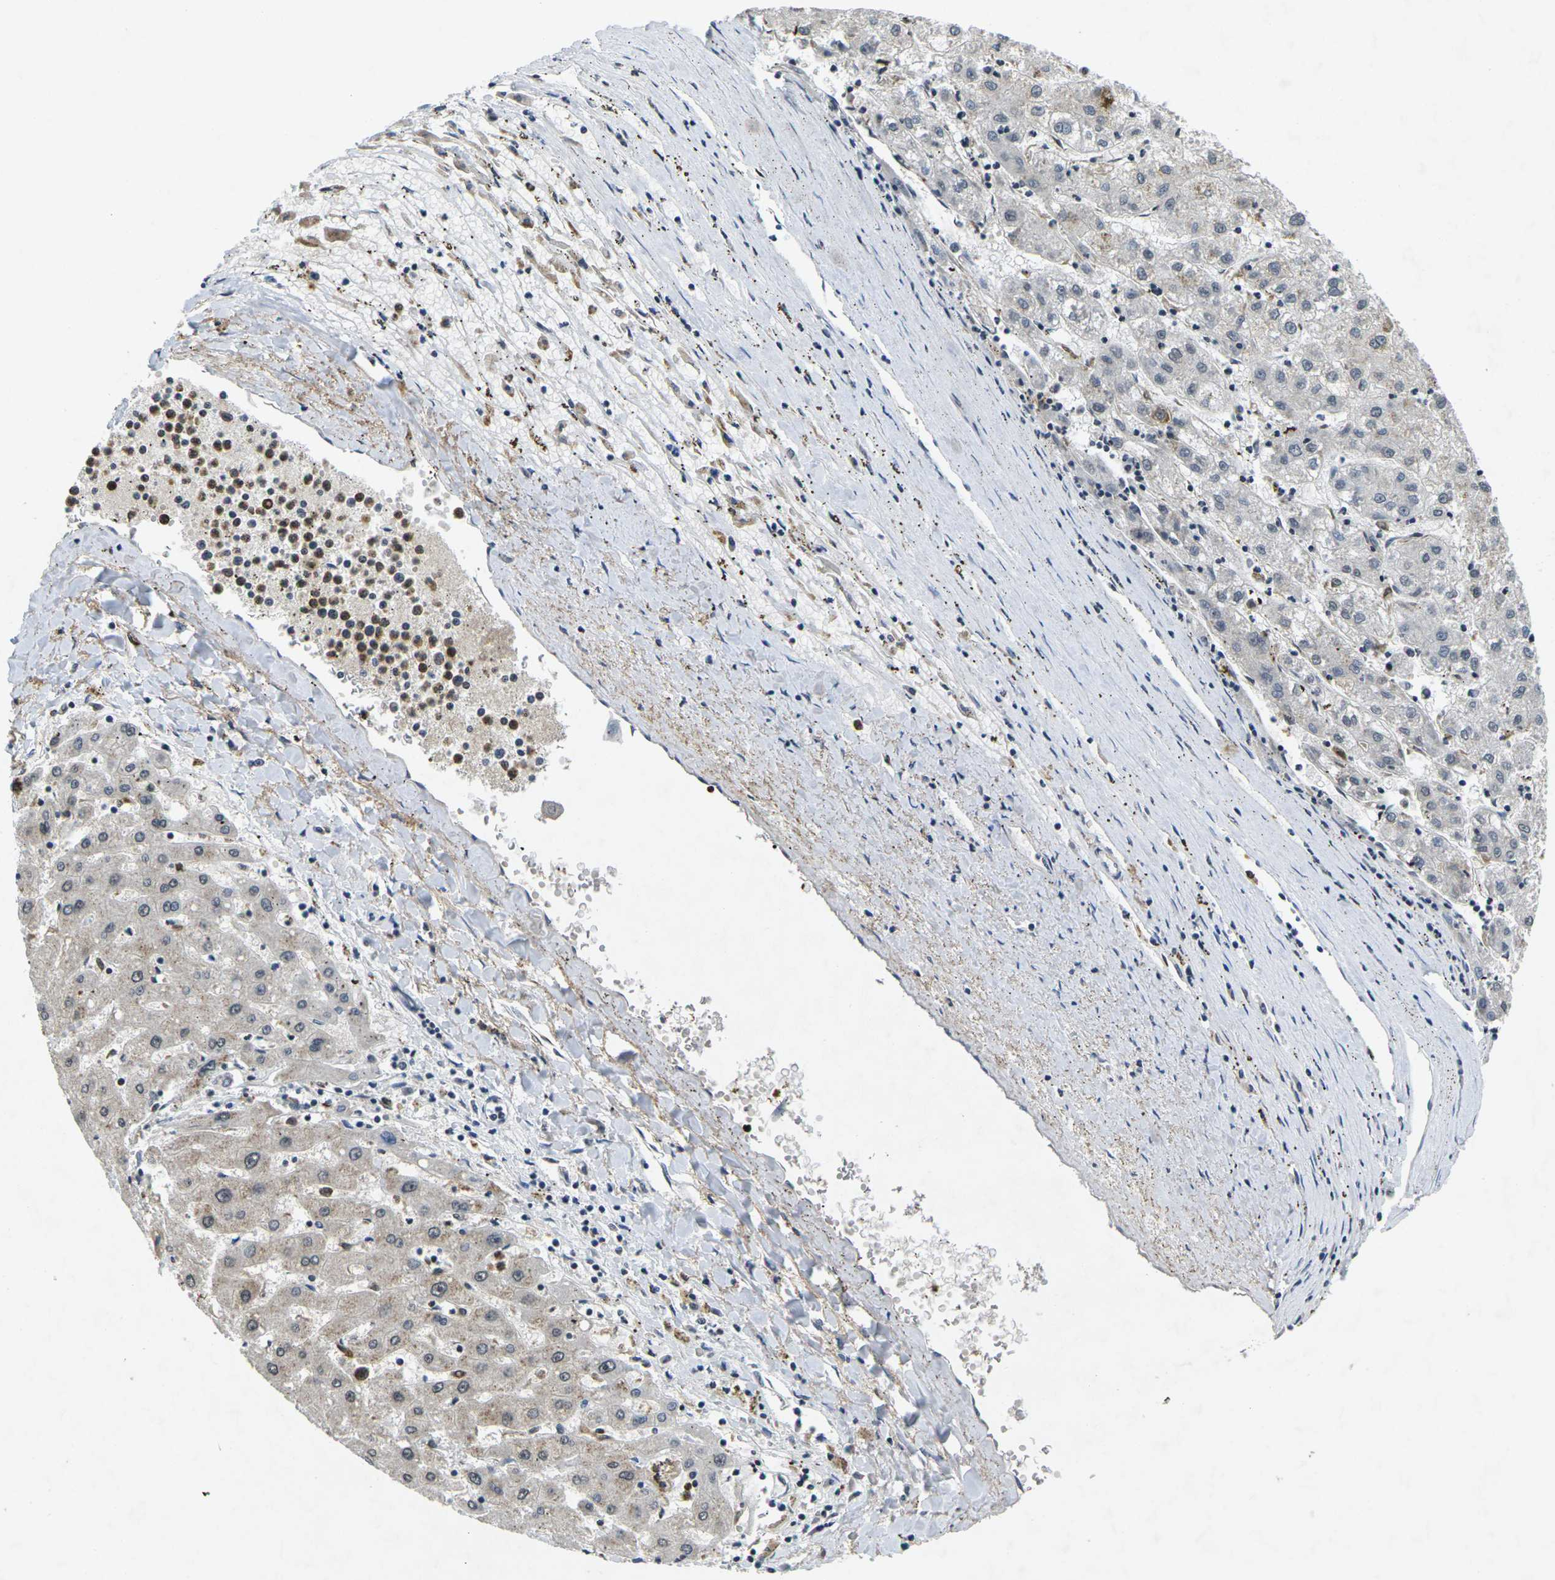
{"staining": {"intensity": "moderate", "quantity": "<25%", "location": "cytoplasmic/membranous"}, "tissue": "liver cancer", "cell_type": "Tumor cells", "image_type": "cancer", "snomed": [{"axis": "morphology", "description": "Carcinoma, Hepatocellular, NOS"}, {"axis": "topography", "description": "Liver"}], "caption": "Liver hepatocellular carcinoma stained for a protein (brown) shows moderate cytoplasmic/membranous positive expression in about <25% of tumor cells.", "gene": "C1QC", "patient": {"sex": "male", "age": 72}}